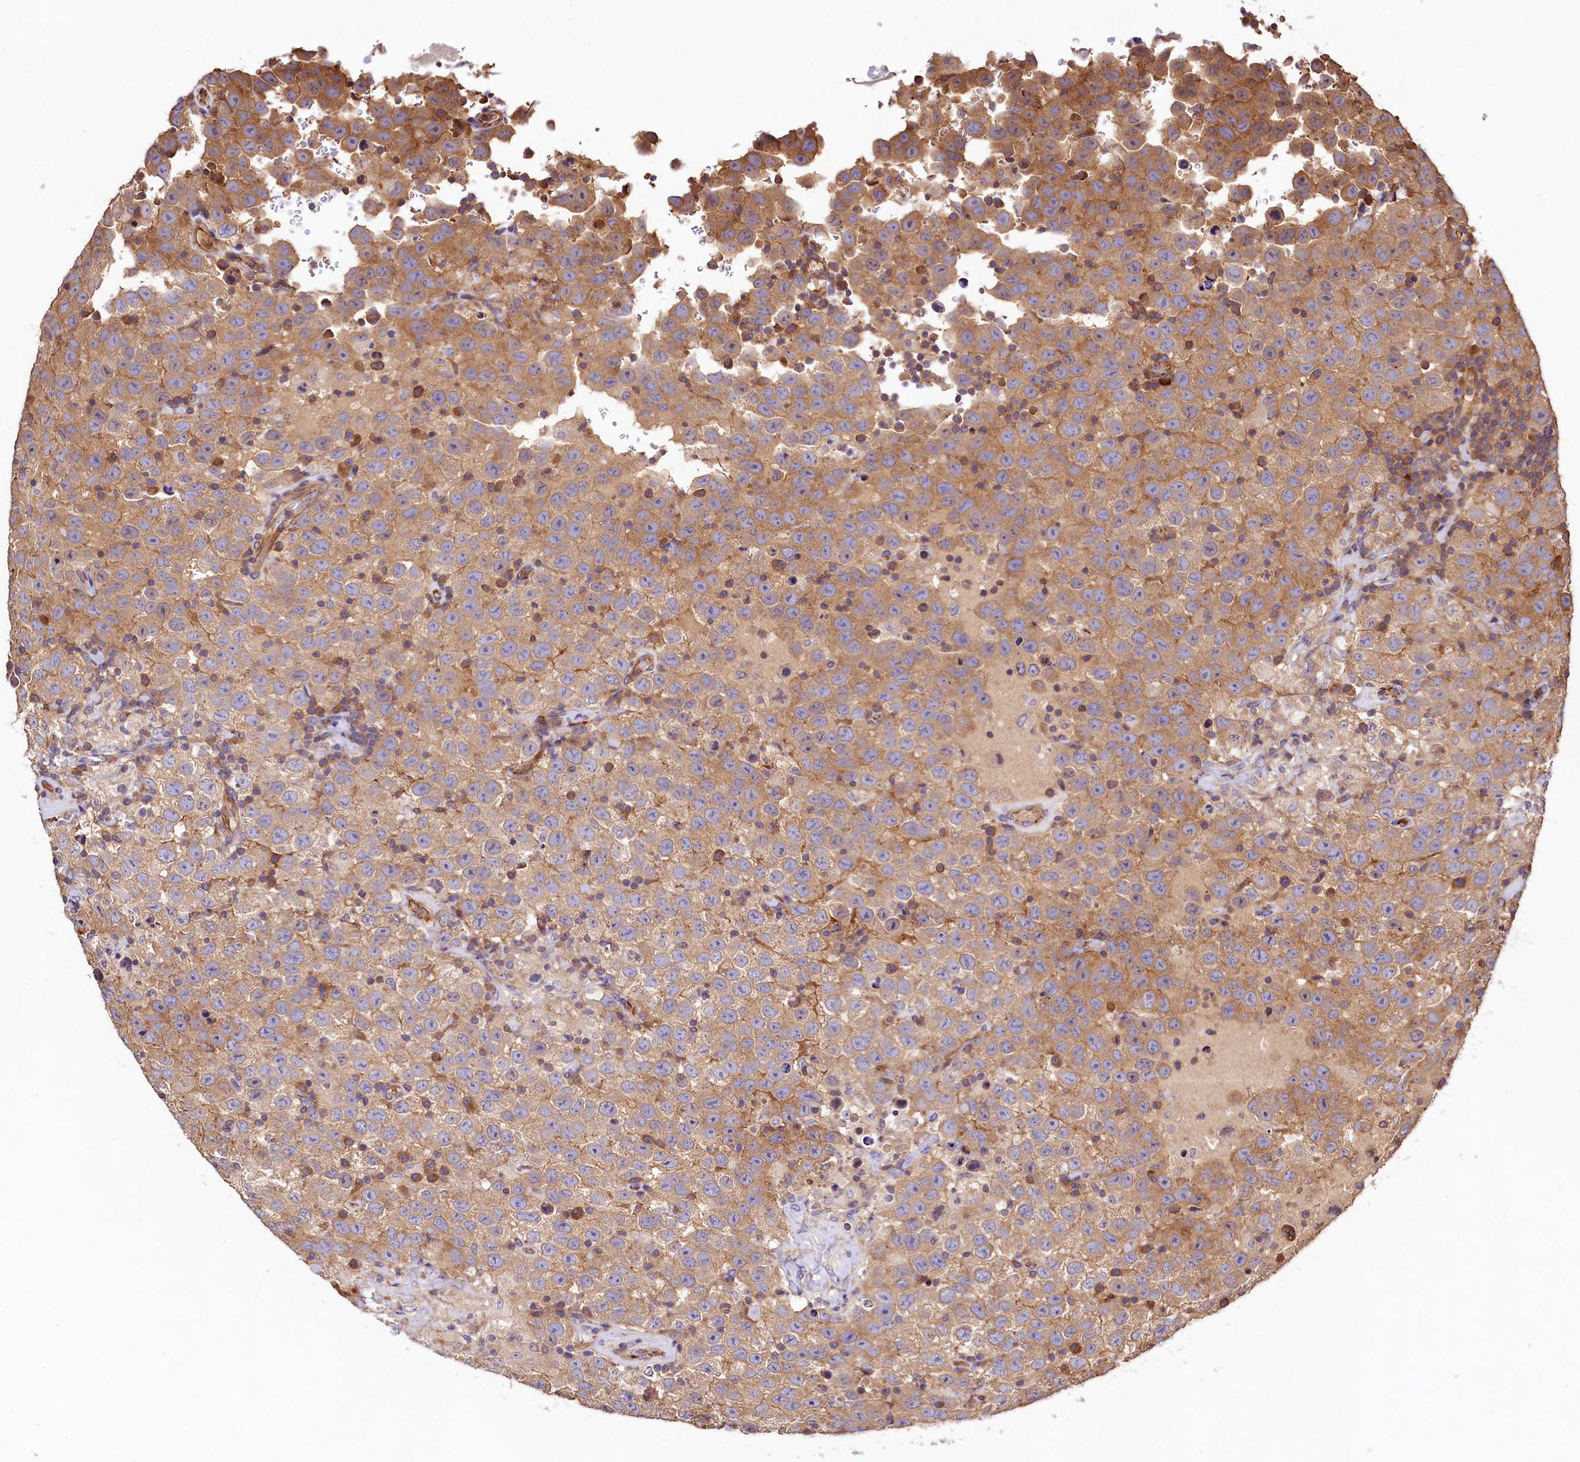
{"staining": {"intensity": "moderate", "quantity": ">75%", "location": "cytoplasmic/membranous"}, "tissue": "testis cancer", "cell_type": "Tumor cells", "image_type": "cancer", "snomed": [{"axis": "morphology", "description": "Seminoma, NOS"}, {"axis": "topography", "description": "Testis"}], "caption": "Brown immunohistochemical staining in human testis cancer demonstrates moderate cytoplasmic/membranous expression in about >75% of tumor cells. (DAB (3,3'-diaminobenzidine) = brown stain, brightfield microscopy at high magnification).", "gene": "KLHDC4", "patient": {"sex": "male", "age": 41}}